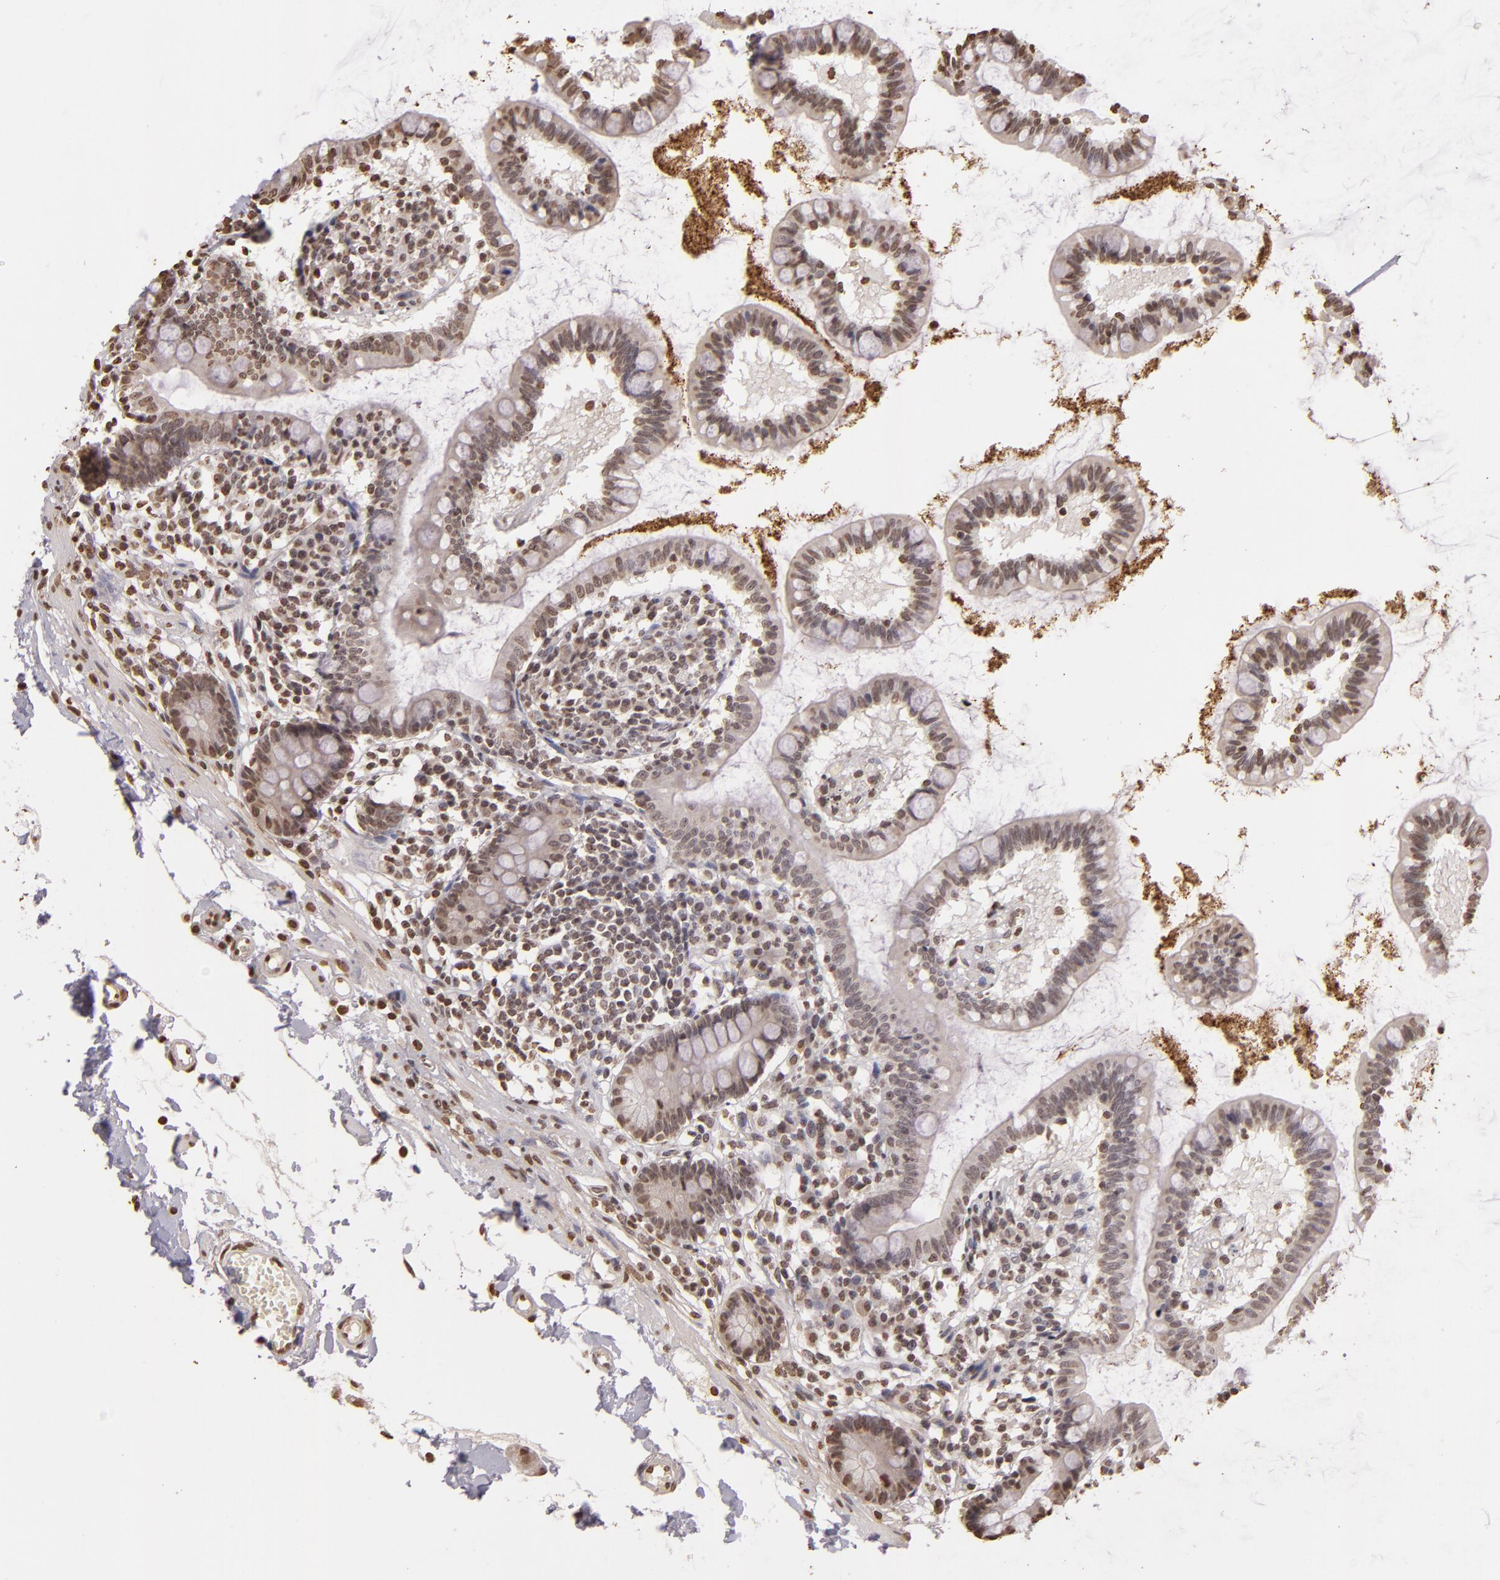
{"staining": {"intensity": "moderate", "quantity": "25%-75%", "location": "nuclear"}, "tissue": "small intestine", "cell_type": "Glandular cells", "image_type": "normal", "snomed": [{"axis": "morphology", "description": "Normal tissue, NOS"}, {"axis": "topography", "description": "Small intestine"}], "caption": "The photomicrograph shows a brown stain indicating the presence of a protein in the nuclear of glandular cells in small intestine.", "gene": "THRB", "patient": {"sex": "female", "age": 61}}